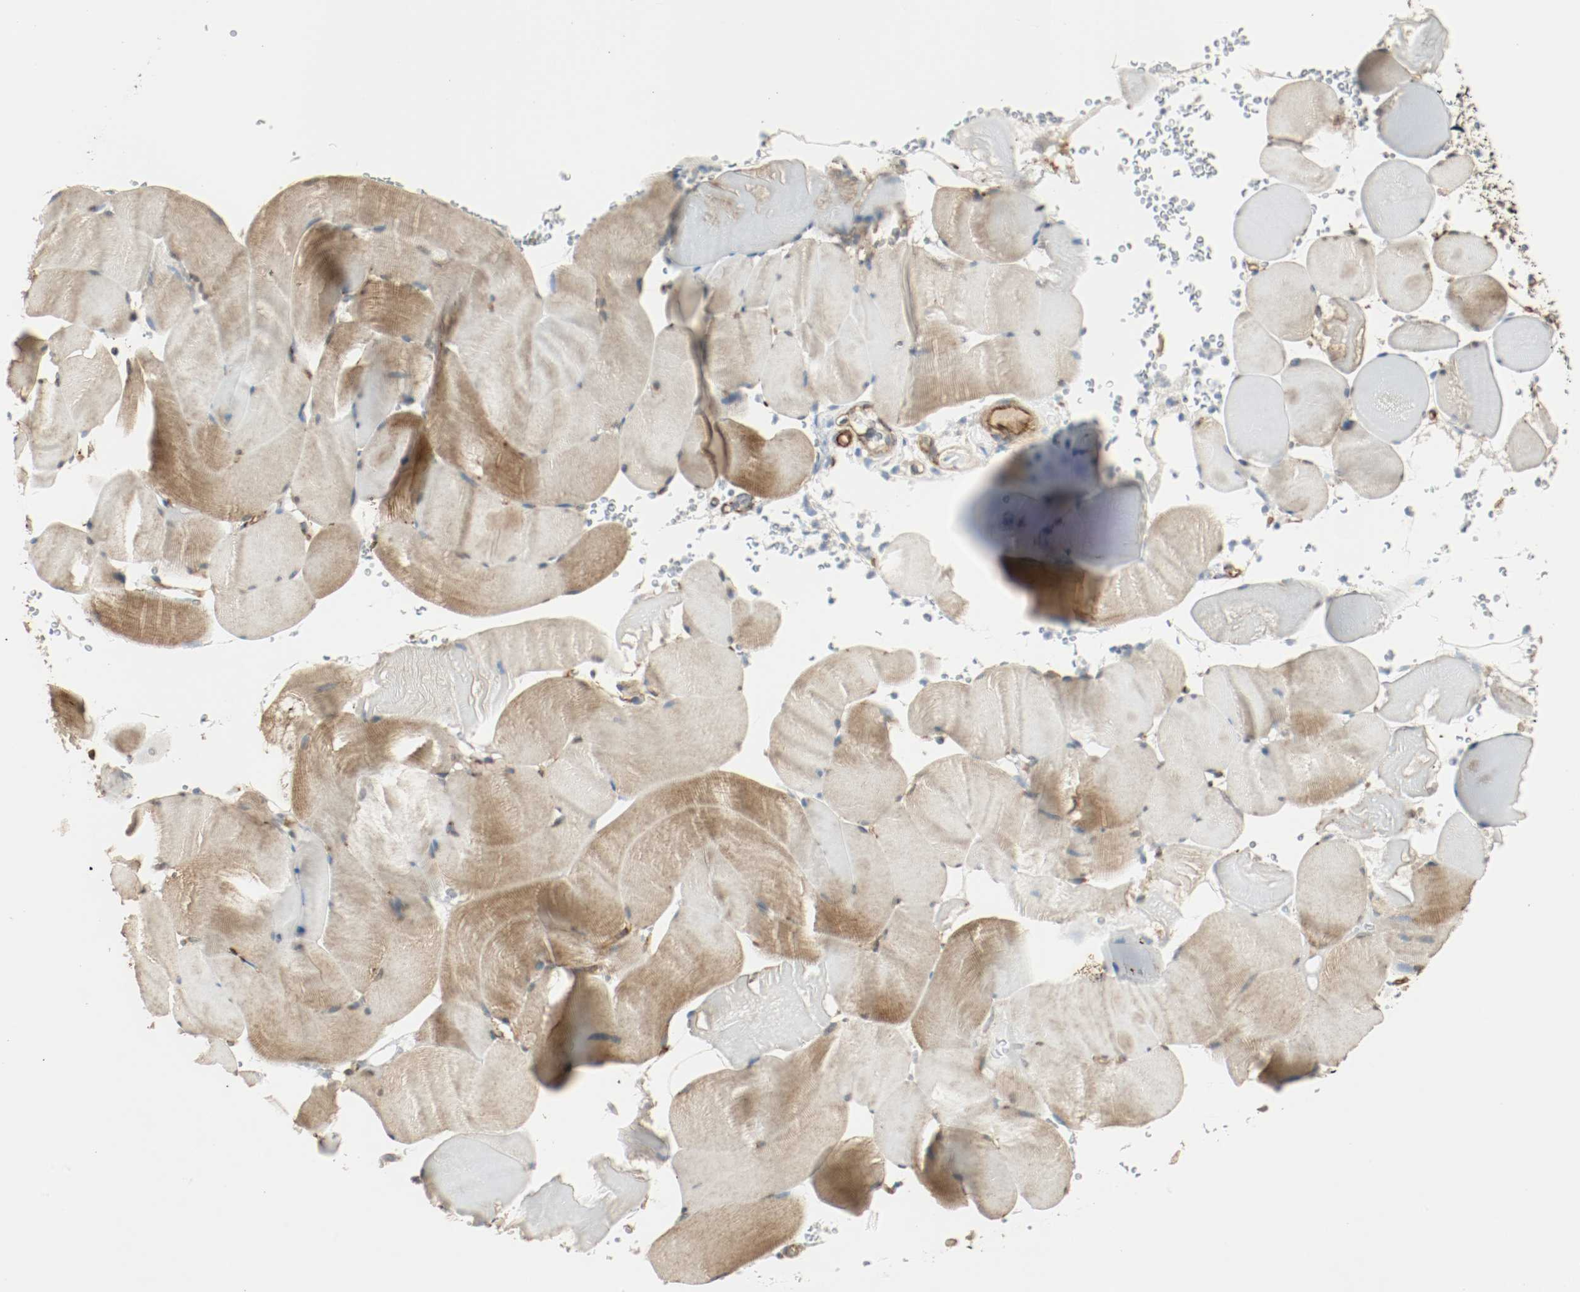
{"staining": {"intensity": "strong", "quantity": ">75%", "location": "cytoplasmic/membranous"}, "tissue": "skeletal muscle", "cell_type": "Myocytes", "image_type": "normal", "snomed": [{"axis": "morphology", "description": "Normal tissue, NOS"}, {"axis": "topography", "description": "Skeletal muscle"}], "caption": "Immunohistochemical staining of benign skeletal muscle reveals >75% levels of strong cytoplasmic/membranous protein staining in approximately >75% of myocytes.", "gene": "PLCG1", "patient": {"sex": "male", "age": 62}}